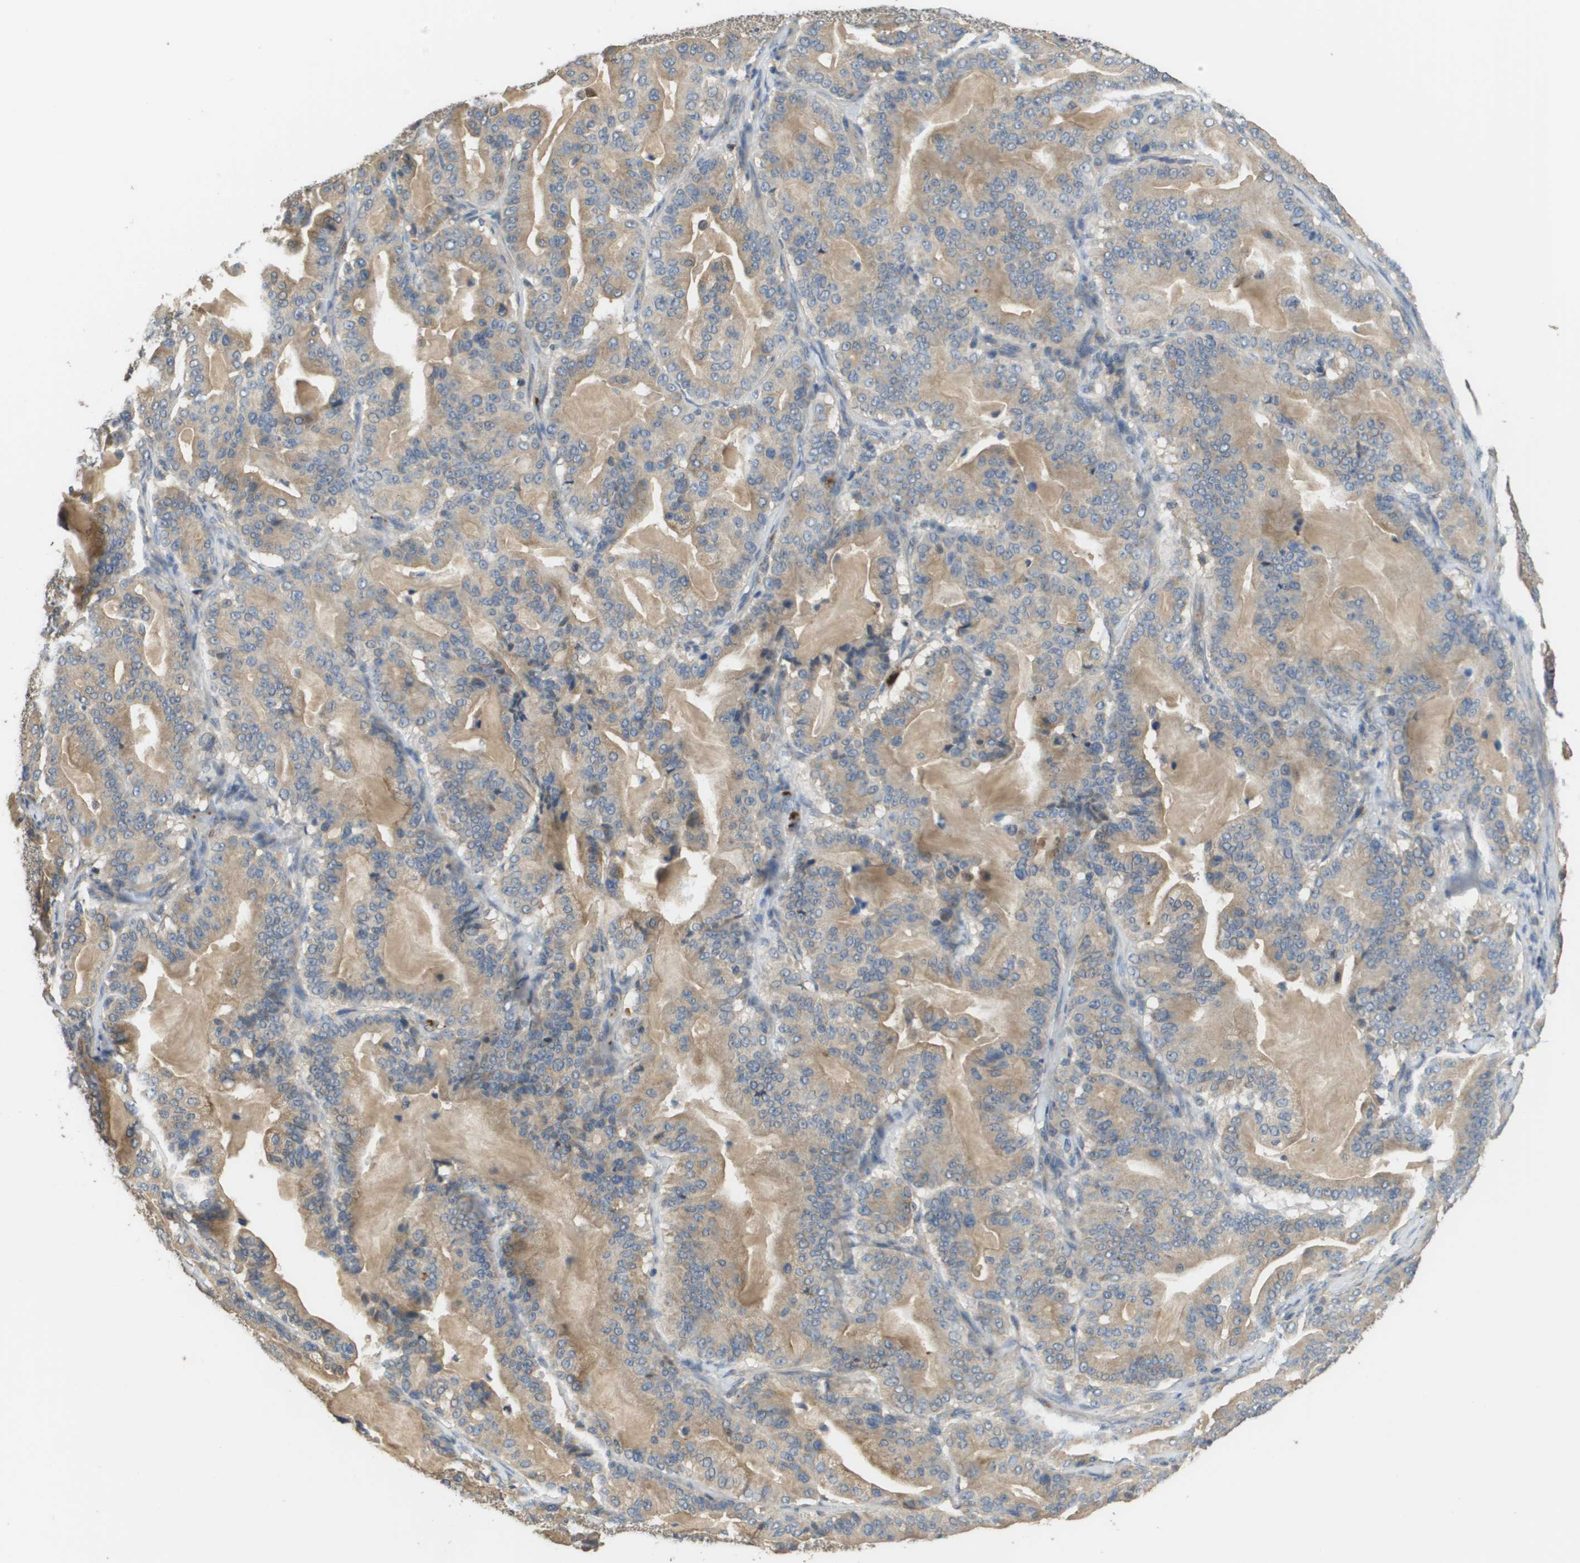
{"staining": {"intensity": "weak", "quantity": ">75%", "location": "cytoplasmic/membranous"}, "tissue": "pancreatic cancer", "cell_type": "Tumor cells", "image_type": "cancer", "snomed": [{"axis": "morphology", "description": "Adenocarcinoma, NOS"}, {"axis": "topography", "description": "Pancreas"}], "caption": "Weak cytoplasmic/membranous staining is identified in about >75% of tumor cells in pancreatic cancer (adenocarcinoma).", "gene": "RAB27B", "patient": {"sex": "male", "age": 63}}